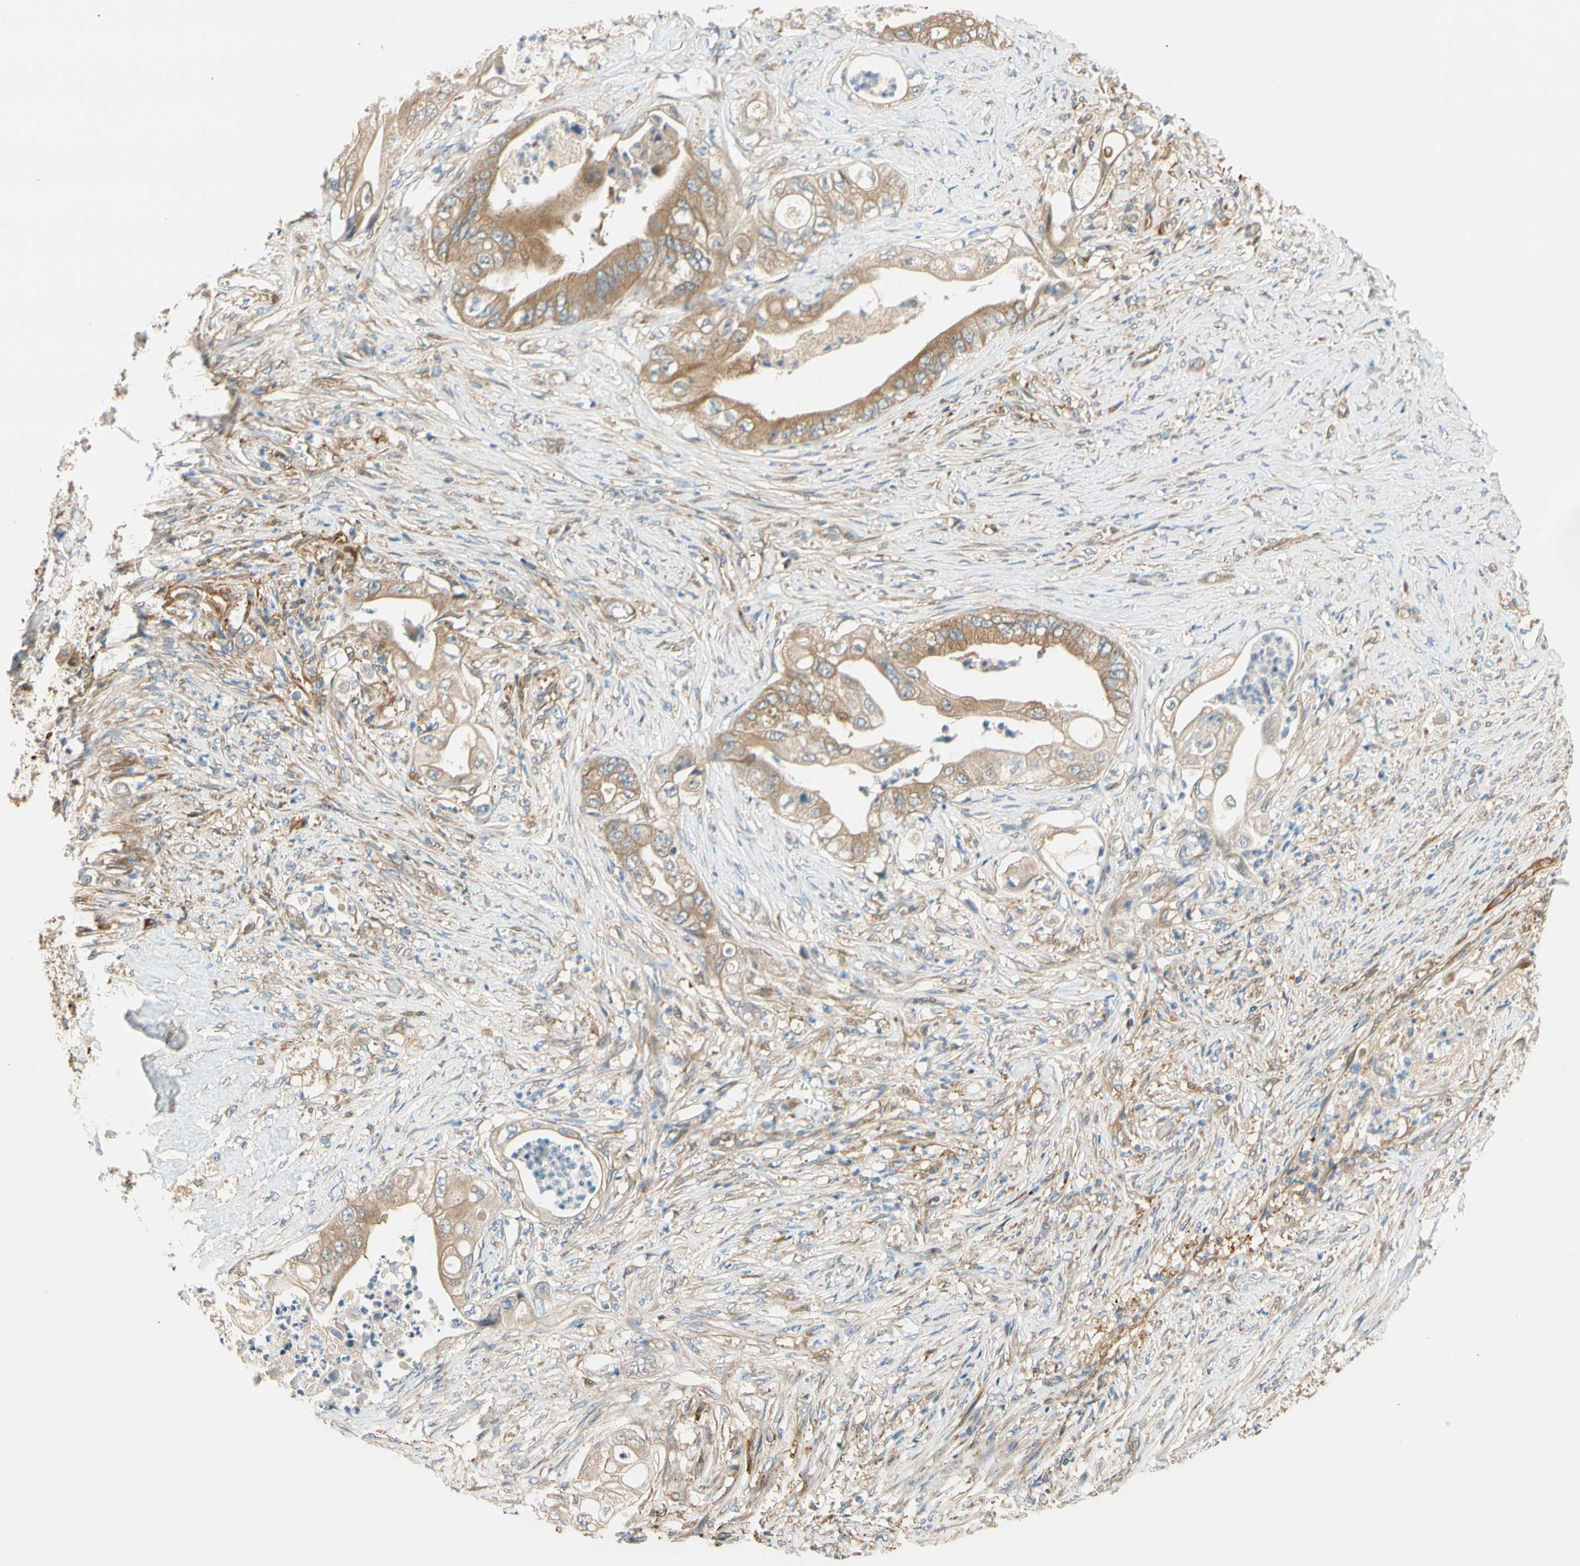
{"staining": {"intensity": "moderate", "quantity": ">75%", "location": "cytoplasmic/membranous"}, "tissue": "stomach cancer", "cell_type": "Tumor cells", "image_type": "cancer", "snomed": [{"axis": "morphology", "description": "Adenocarcinoma, NOS"}, {"axis": "topography", "description": "Stomach"}], "caption": "A medium amount of moderate cytoplasmic/membranous positivity is appreciated in about >75% of tumor cells in adenocarcinoma (stomach) tissue.", "gene": "PARP14", "patient": {"sex": "female", "age": 73}}